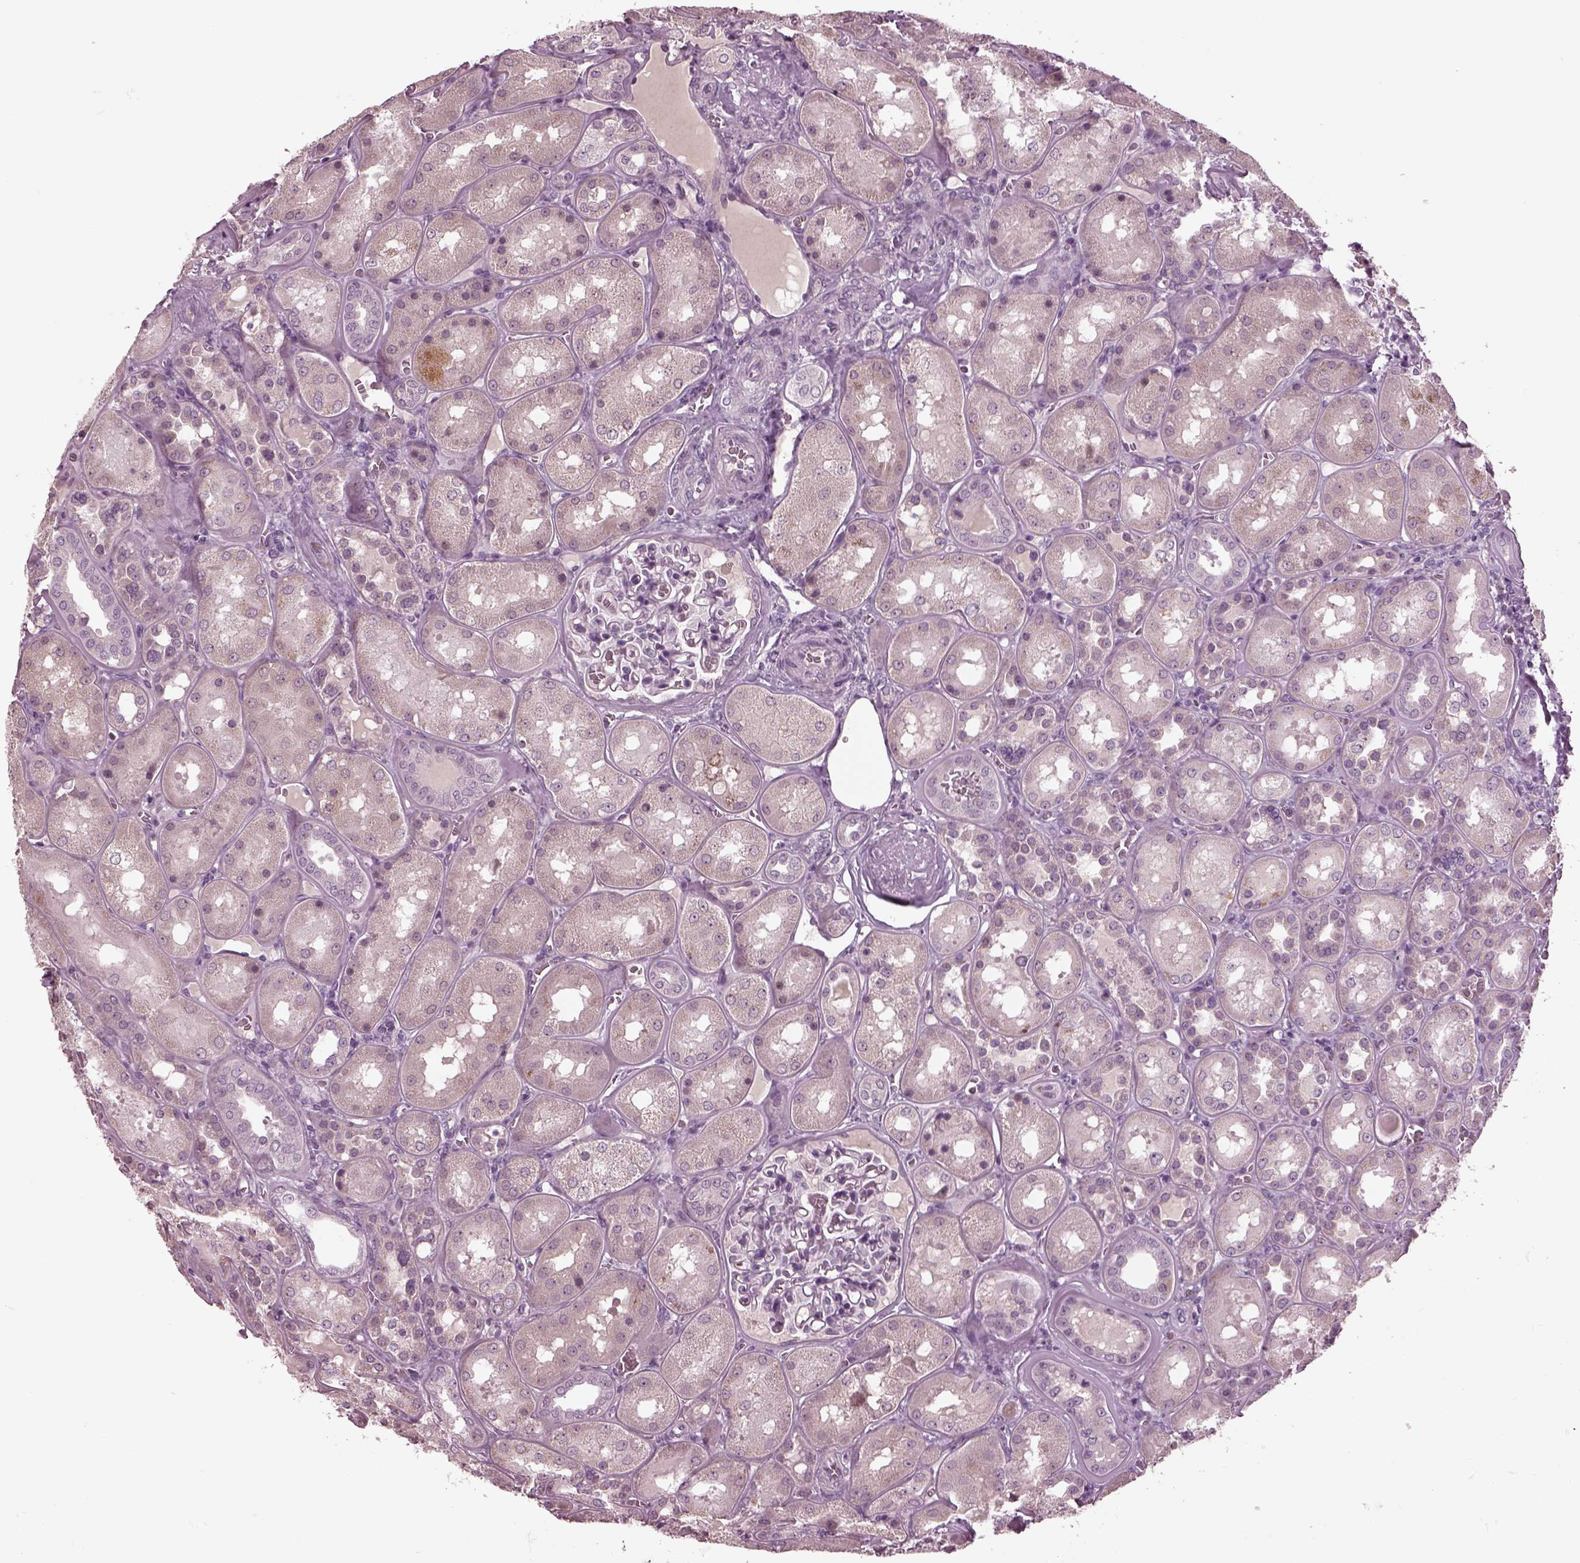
{"staining": {"intensity": "negative", "quantity": "none", "location": "none"}, "tissue": "kidney", "cell_type": "Cells in glomeruli", "image_type": "normal", "snomed": [{"axis": "morphology", "description": "Normal tissue, NOS"}, {"axis": "topography", "description": "Kidney"}], "caption": "There is no significant expression in cells in glomeruli of kidney.", "gene": "CLCN4", "patient": {"sex": "male", "age": 73}}